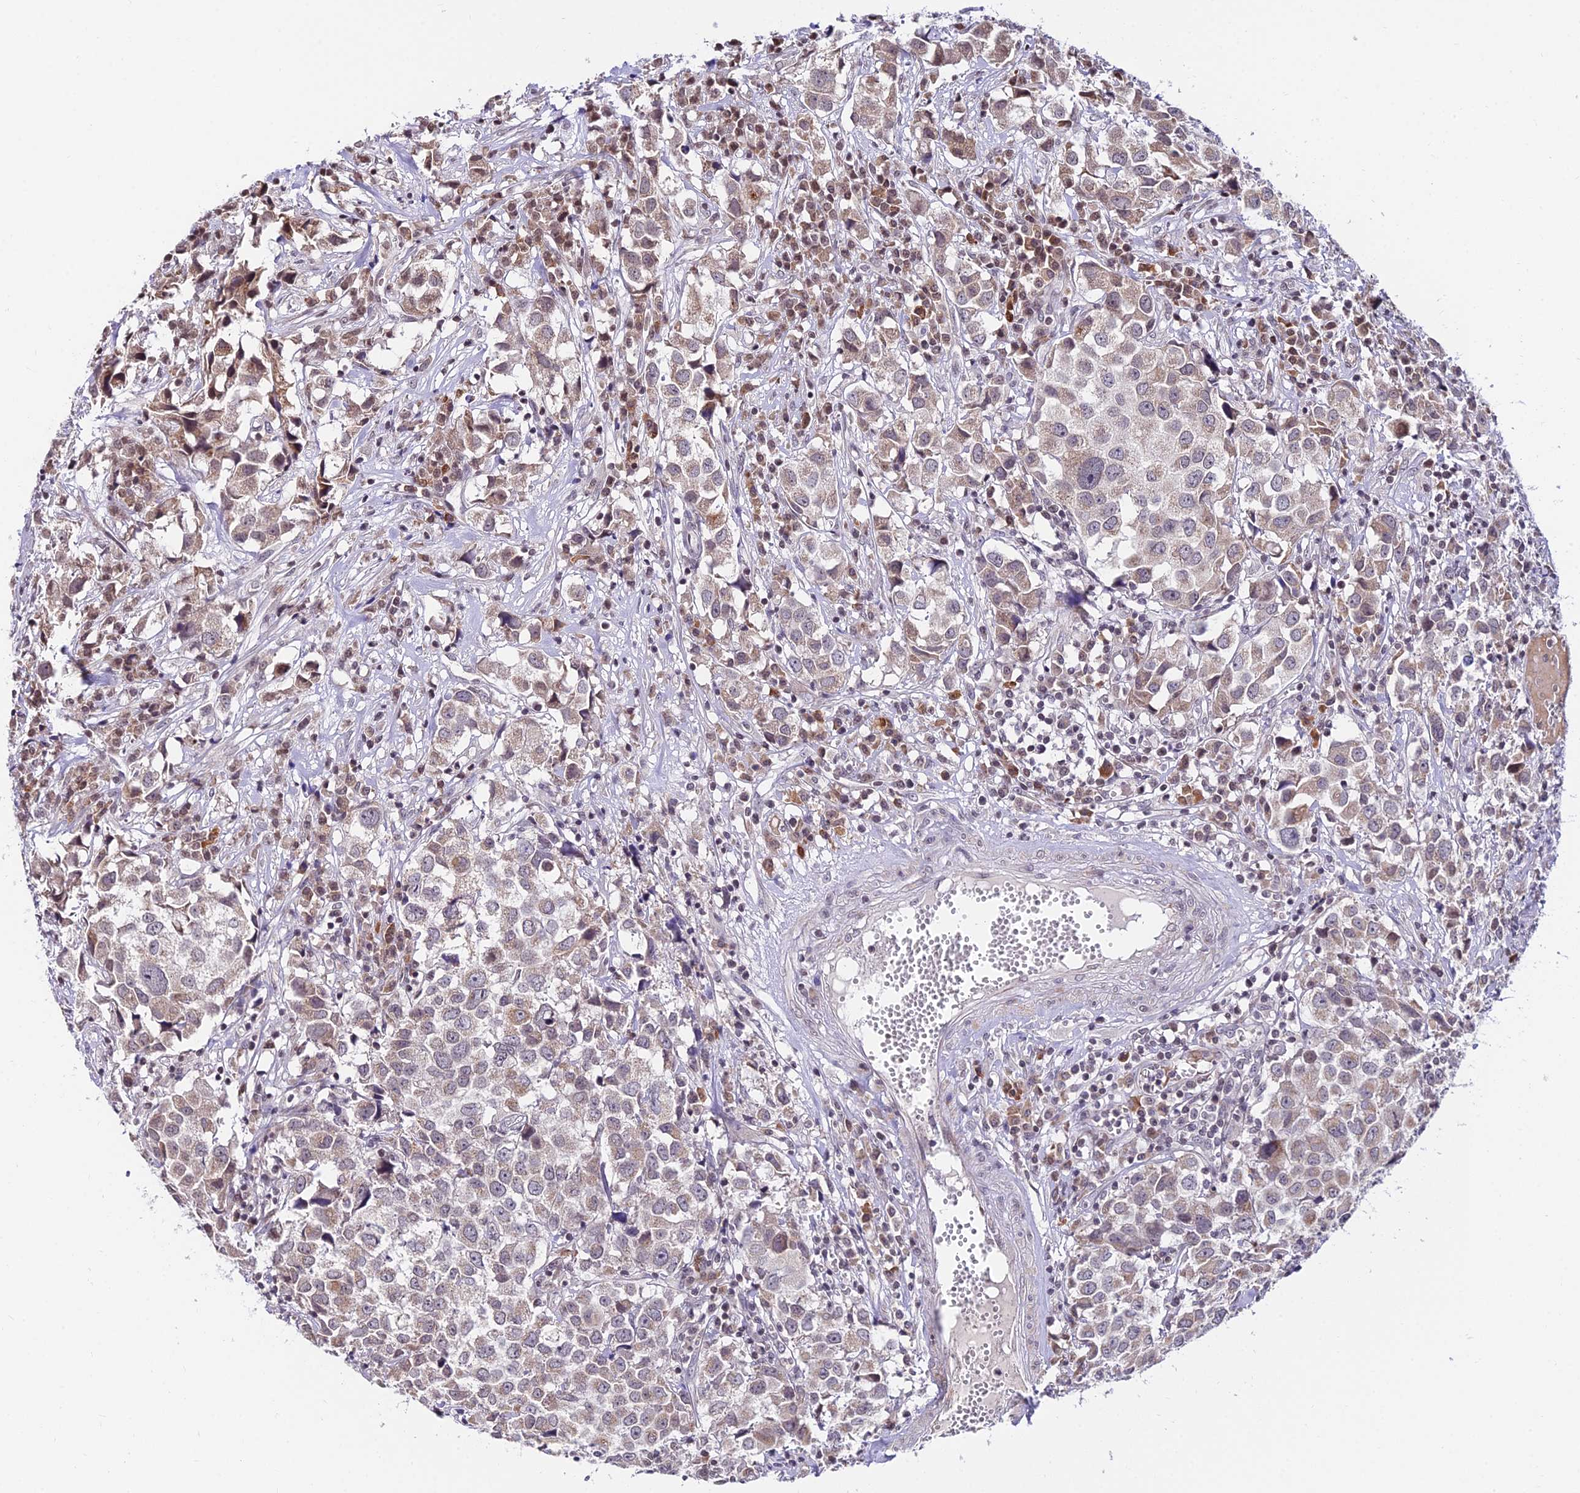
{"staining": {"intensity": "weak", "quantity": "25%-75%", "location": "cytoplasmic/membranous"}, "tissue": "urothelial cancer", "cell_type": "Tumor cells", "image_type": "cancer", "snomed": [{"axis": "morphology", "description": "Urothelial carcinoma, High grade"}, {"axis": "topography", "description": "Urinary bladder"}], "caption": "This photomicrograph displays IHC staining of urothelial cancer, with low weak cytoplasmic/membranous expression in approximately 25%-75% of tumor cells.", "gene": "CDNF", "patient": {"sex": "female", "age": 75}}